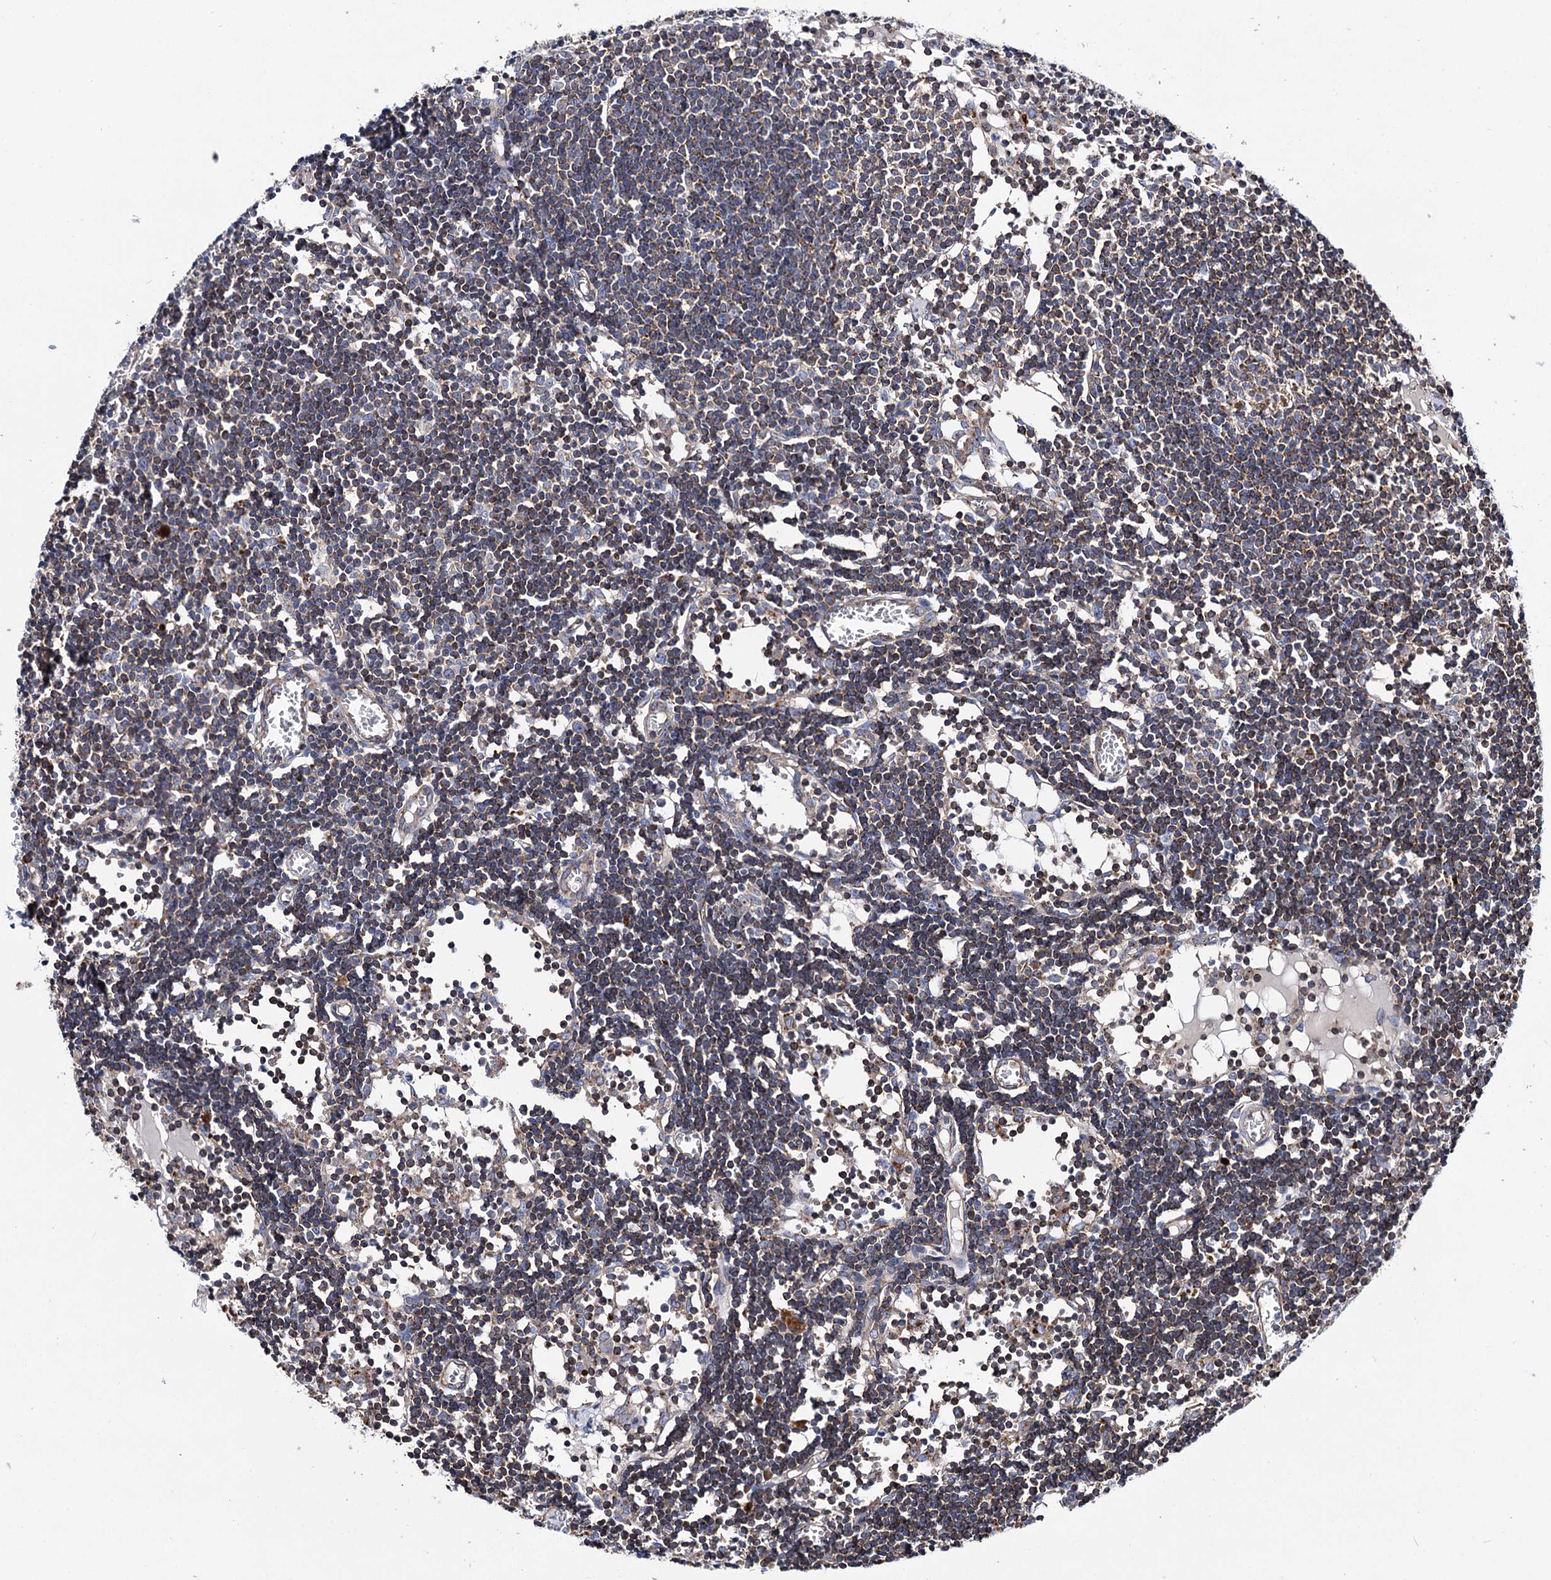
{"staining": {"intensity": "moderate", "quantity": ">75%", "location": "cytoplasmic/membranous"}, "tissue": "lymph node", "cell_type": "Germinal center cells", "image_type": "normal", "snomed": [{"axis": "morphology", "description": "Normal tissue, NOS"}, {"axis": "topography", "description": "Lymph node"}], "caption": "Immunohistochemistry of normal lymph node demonstrates medium levels of moderate cytoplasmic/membranous staining in approximately >75% of germinal center cells. The staining was performed using DAB (3,3'-diaminobenzidine) to visualize the protein expression in brown, while the nuclei were stained in blue with hematoxylin (Magnification: 20x).", "gene": "SCPEP1", "patient": {"sex": "female", "age": 11}}